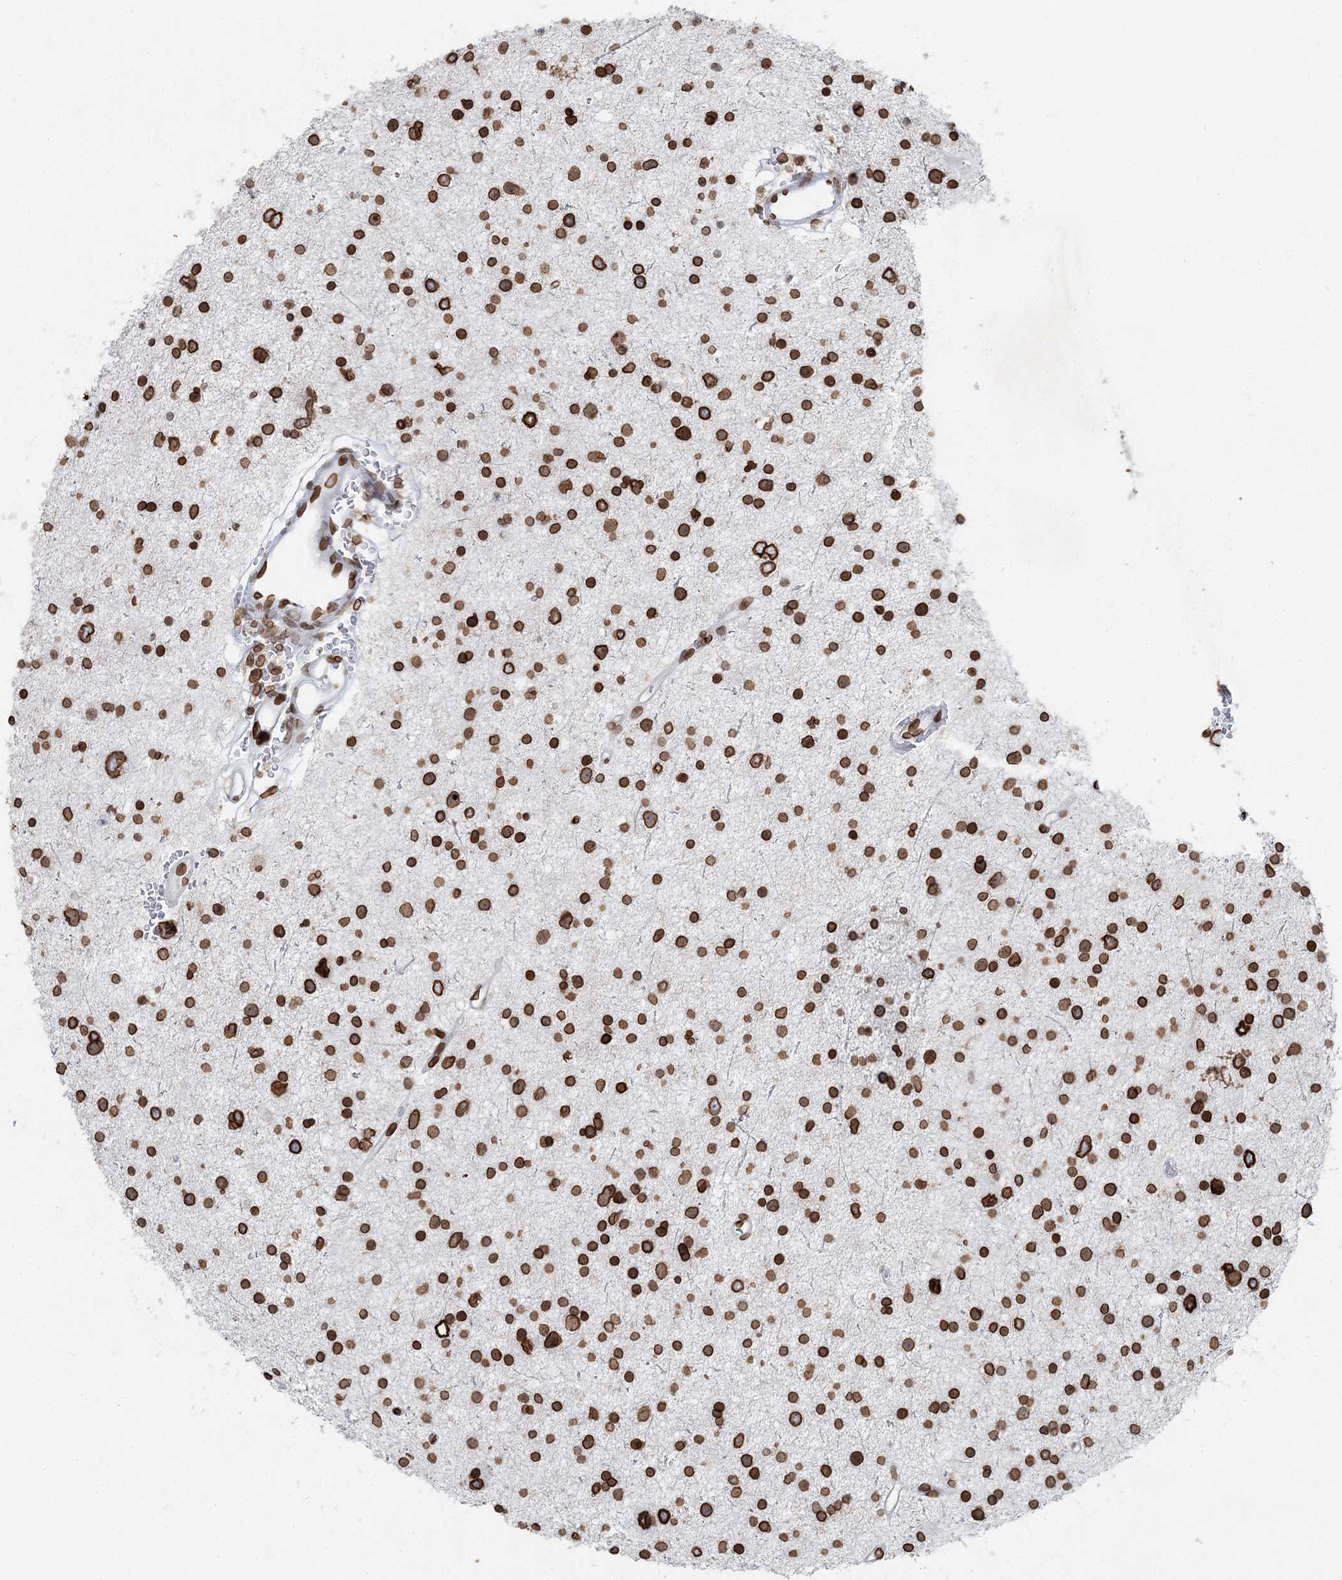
{"staining": {"intensity": "strong", "quantity": ">75%", "location": "cytoplasmic/membranous,nuclear"}, "tissue": "glioma", "cell_type": "Tumor cells", "image_type": "cancer", "snomed": [{"axis": "morphology", "description": "Glioma, malignant, Low grade"}, {"axis": "topography", "description": "Brain"}], "caption": "The photomicrograph demonstrates a brown stain indicating the presence of a protein in the cytoplasmic/membranous and nuclear of tumor cells in glioma.", "gene": "GJD4", "patient": {"sex": "female", "age": 37}}